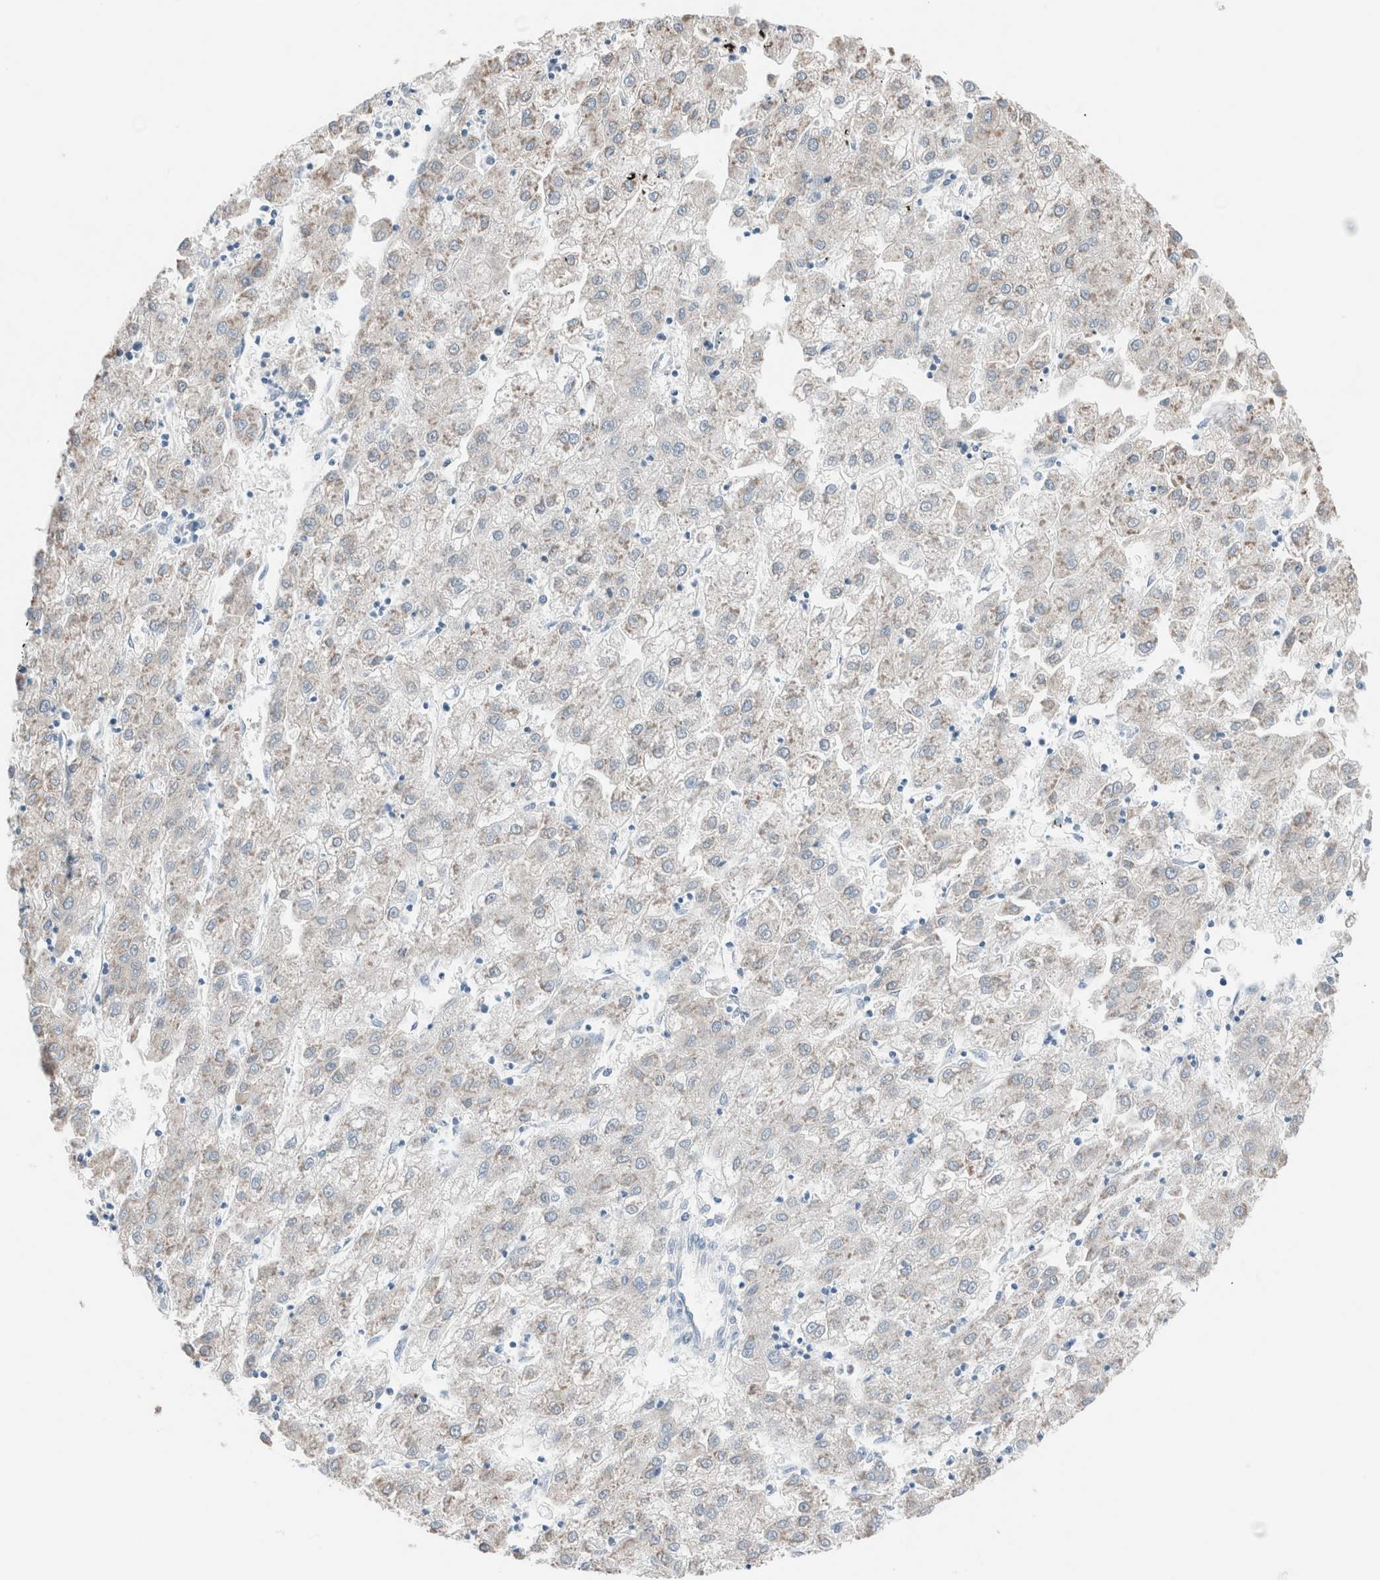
{"staining": {"intensity": "weak", "quantity": "25%-75%", "location": "cytoplasmic/membranous"}, "tissue": "liver cancer", "cell_type": "Tumor cells", "image_type": "cancer", "snomed": [{"axis": "morphology", "description": "Carcinoma, Hepatocellular, NOS"}, {"axis": "topography", "description": "Liver"}], "caption": "An immunohistochemistry histopathology image of neoplastic tissue is shown. Protein staining in brown labels weak cytoplasmic/membranous positivity in liver hepatocellular carcinoma within tumor cells.", "gene": "CASC3", "patient": {"sex": "male", "age": 72}}